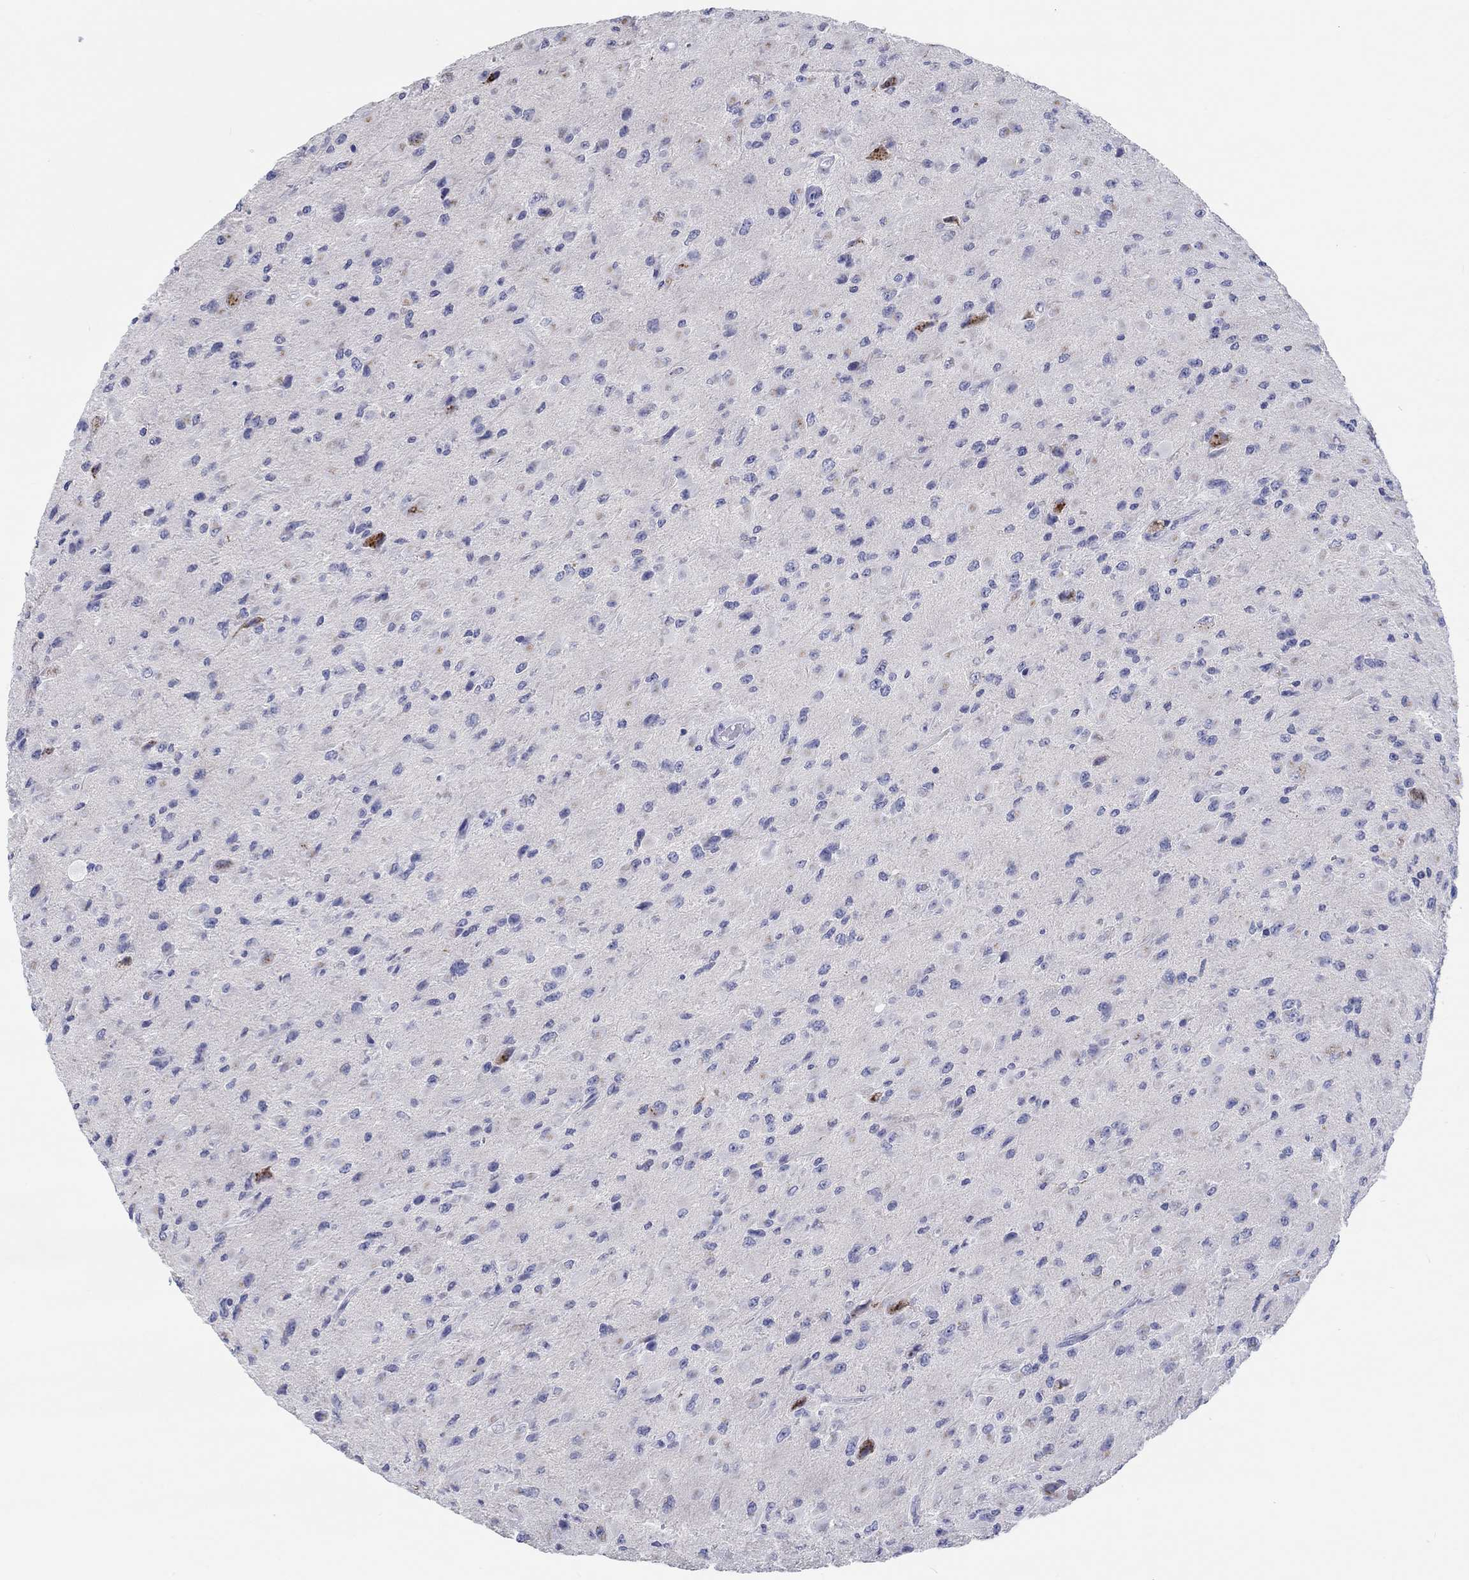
{"staining": {"intensity": "negative", "quantity": "none", "location": "none"}, "tissue": "glioma", "cell_type": "Tumor cells", "image_type": "cancer", "snomed": [{"axis": "morphology", "description": "Glioma, malignant, High grade"}, {"axis": "topography", "description": "Cerebral cortex"}], "caption": "Image shows no significant protein expression in tumor cells of glioma.", "gene": "LRRC4C", "patient": {"sex": "male", "age": 35}}